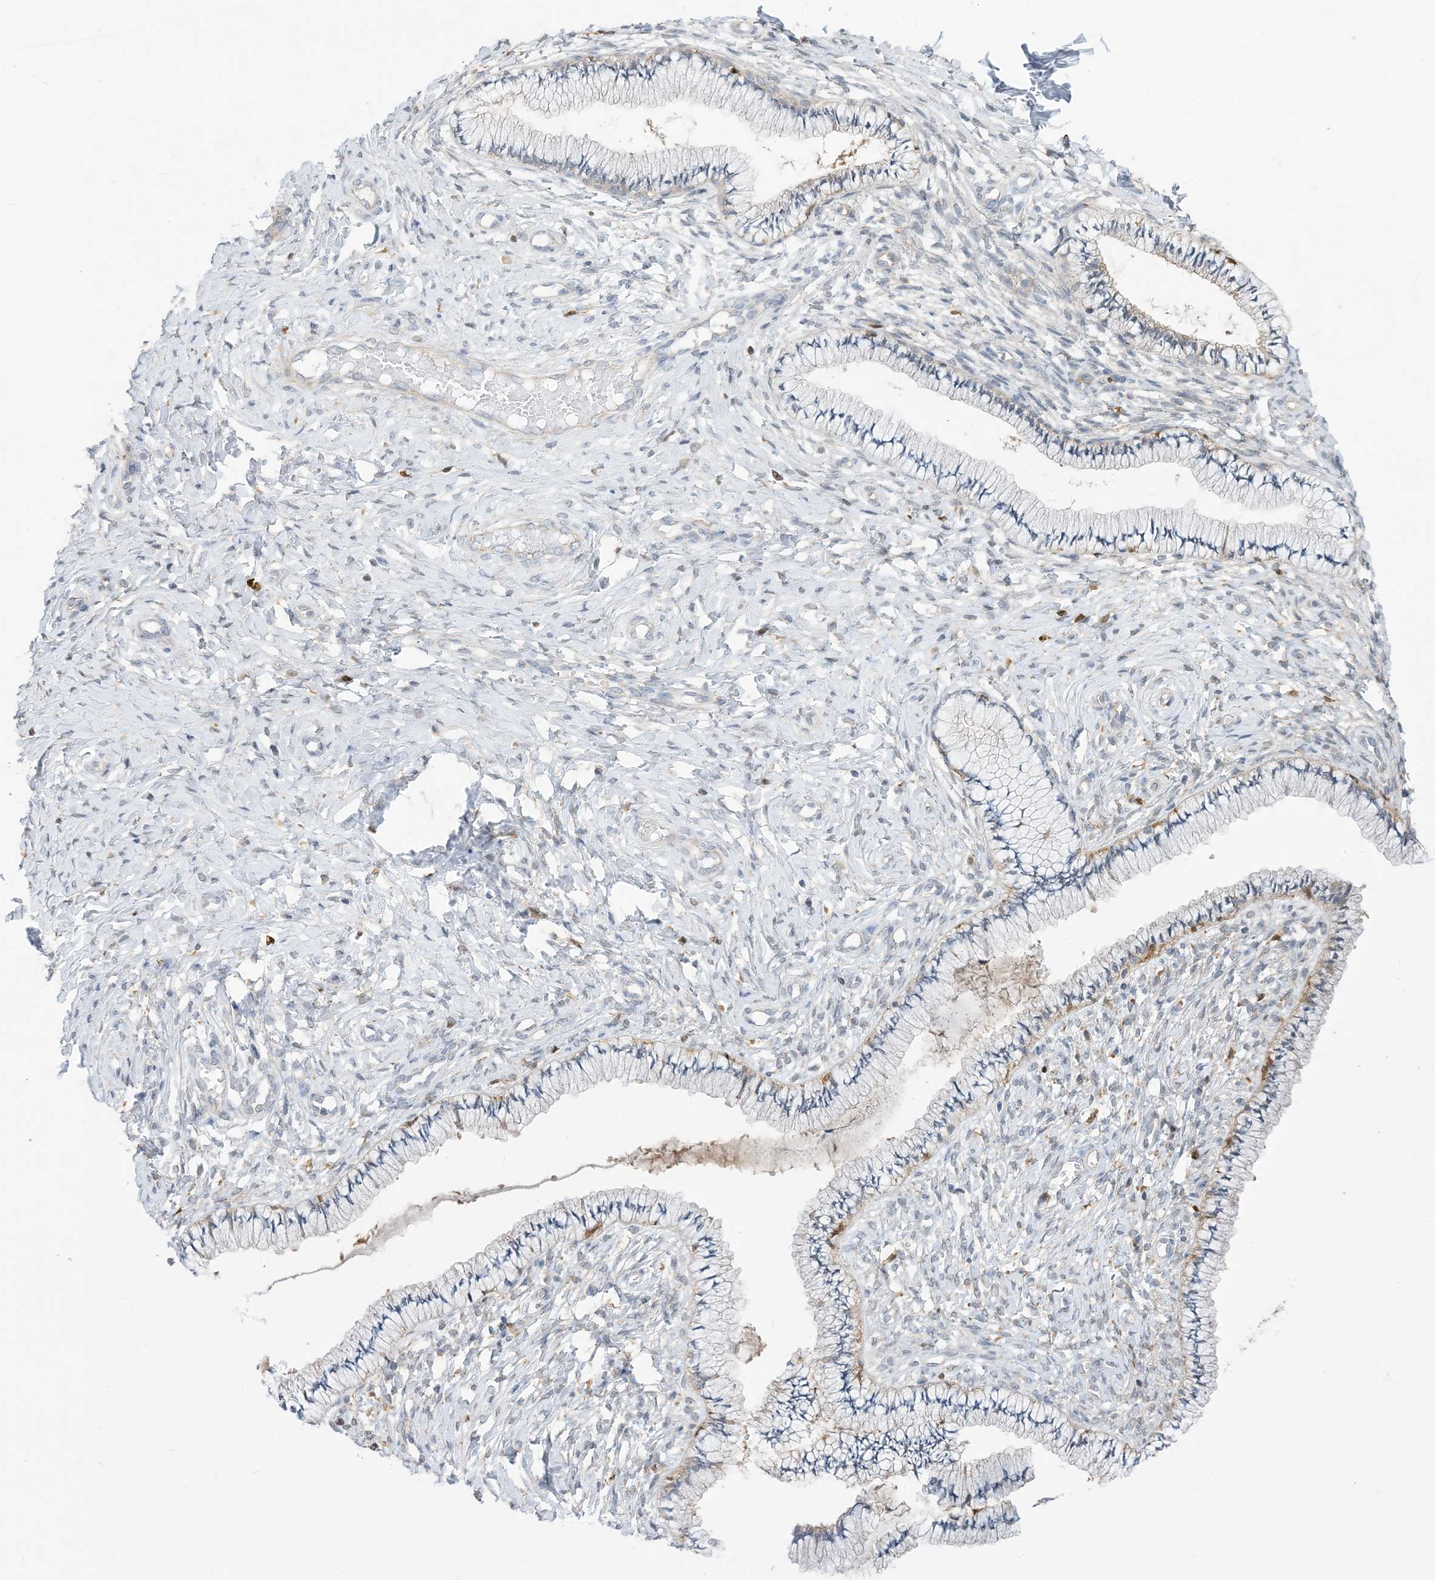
{"staining": {"intensity": "weak", "quantity": "<25%", "location": "cytoplasmic/membranous"}, "tissue": "cervix", "cell_type": "Glandular cells", "image_type": "normal", "snomed": [{"axis": "morphology", "description": "Normal tissue, NOS"}, {"axis": "topography", "description": "Cervix"}], "caption": "Immunohistochemistry (IHC) photomicrograph of benign cervix: cervix stained with DAB (3,3'-diaminobenzidine) reveals no significant protein positivity in glandular cells.", "gene": "NAGK", "patient": {"sex": "female", "age": 36}}